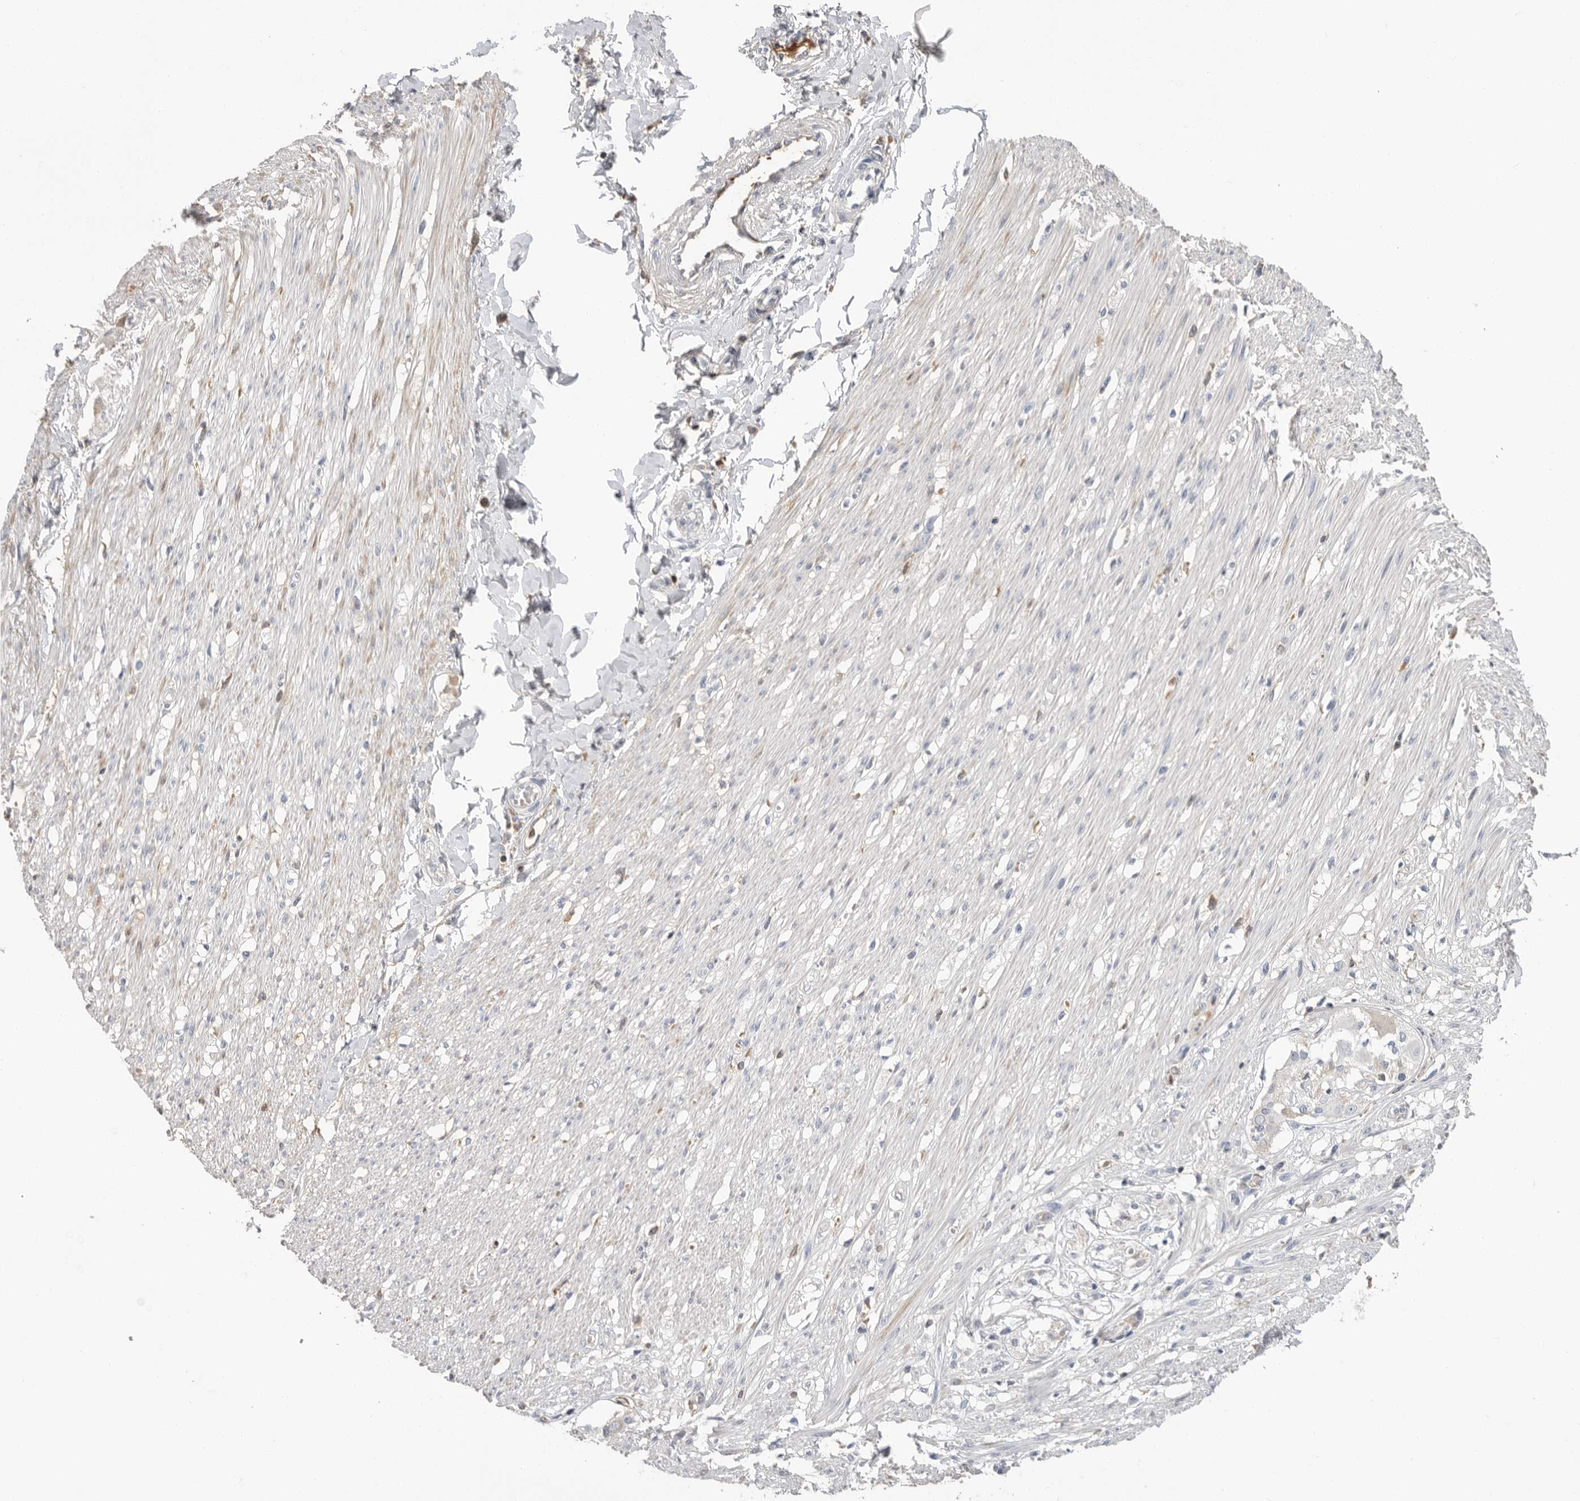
{"staining": {"intensity": "negative", "quantity": "none", "location": "none"}, "tissue": "smooth muscle", "cell_type": "Smooth muscle cells", "image_type": "normal", "snomed": [{"axis": "morphology", "description": "Normal tissue, NOS"}, {"axis": "morphology", "description": "Adenocarcinoma, NOS"}, {"axis": "topography", "description": "Colon"}, {"axis": "topography", "description": "Peripheral nerve tissue"}], "caption": "An immunohistochemistry photomicrograph of benign smooth muscle is shown. There is no staining in smooth muscle cells of smooth muscle. Brightfield microscopy of immunohistochemistry stained with DAB (3,3'-diaminobenzidine) (brown) and hematoxylin (blue), captured at high magnification.", "gene": "APOA2", "patient": {"sex": "male", "age": 14}}